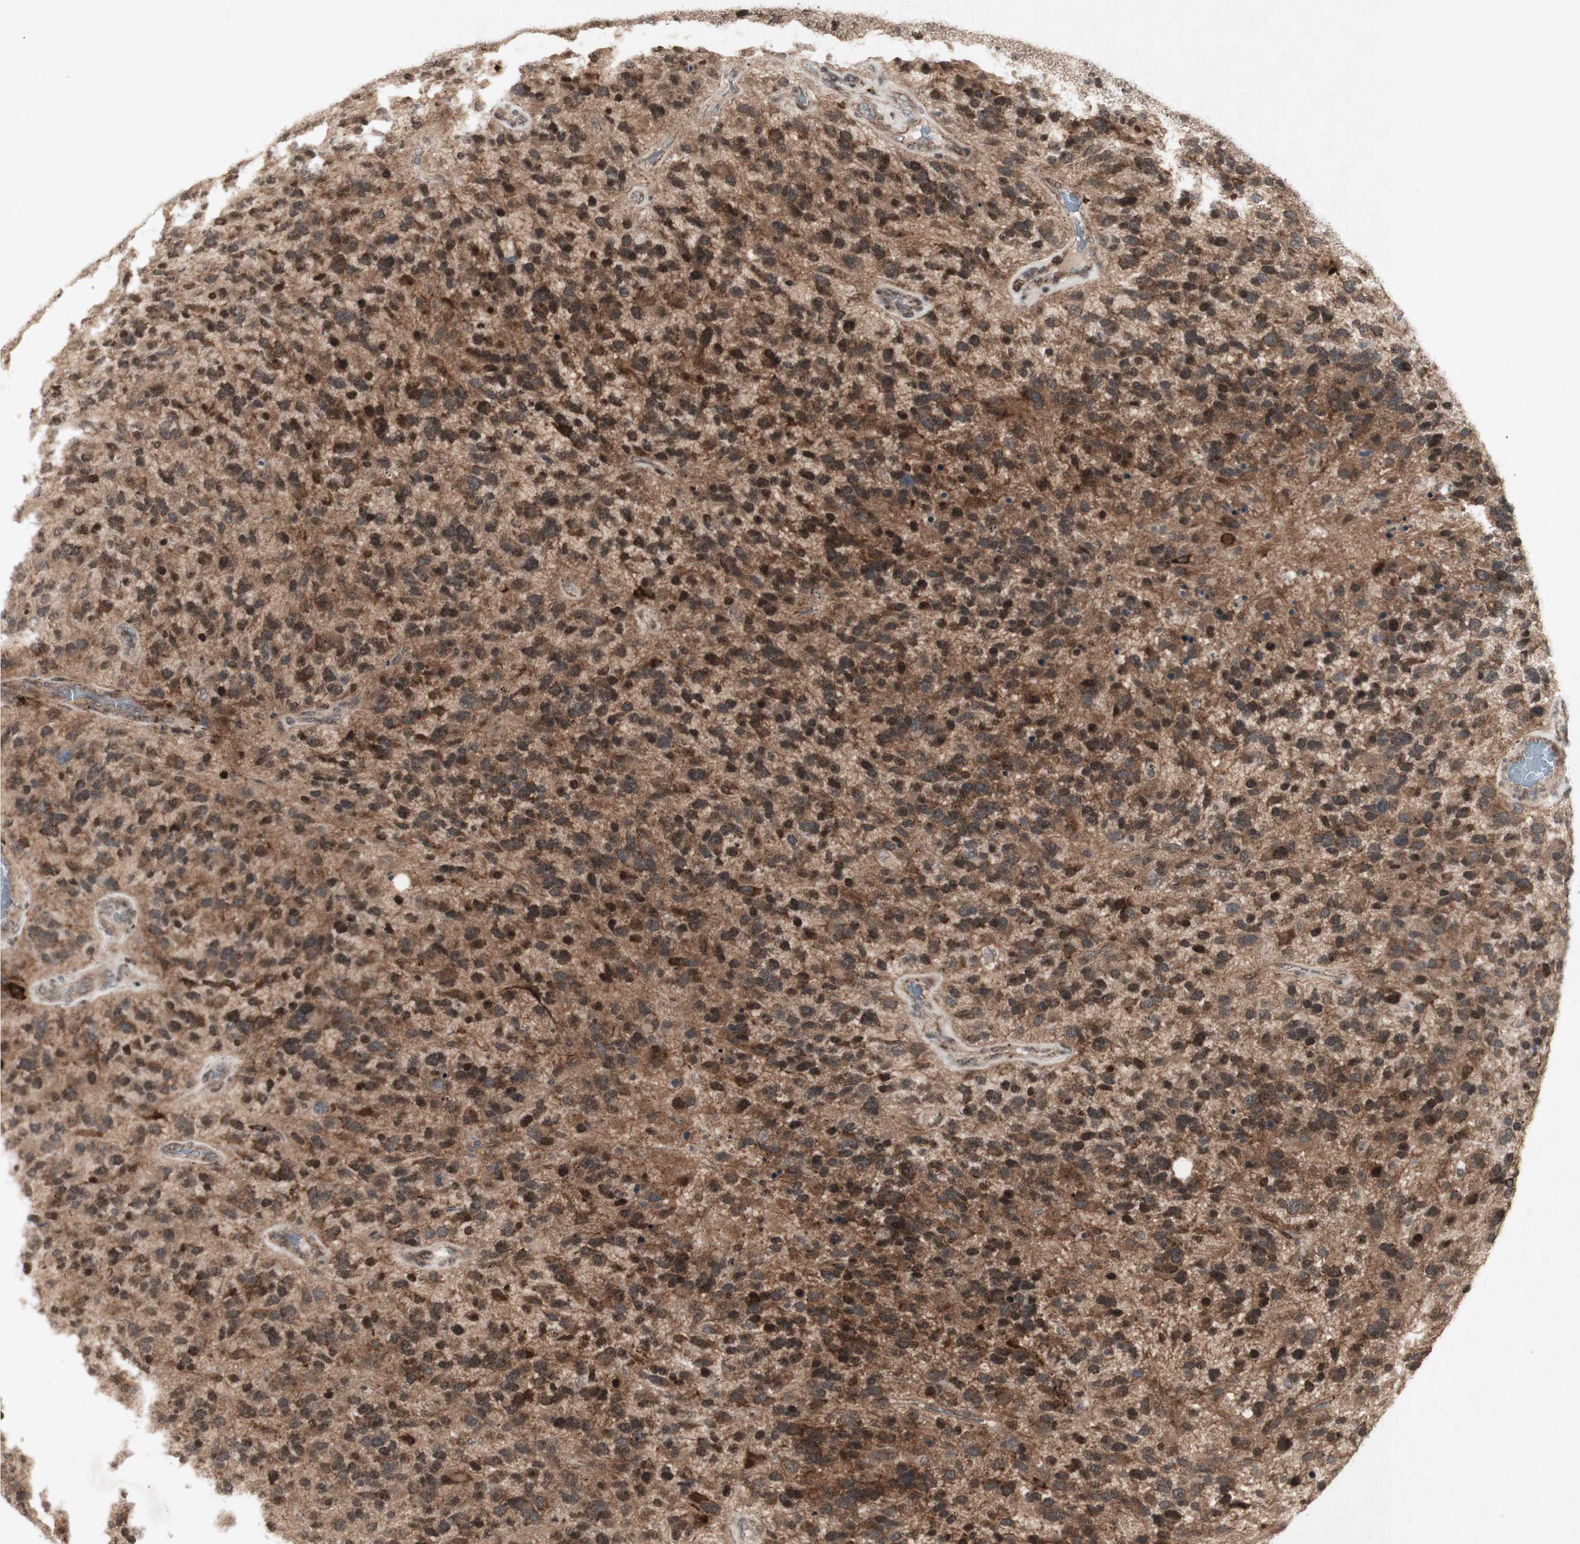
{"staining": {"intensity": "moderate", "quantity": ">75%", "location": "cytoplasmic/membranous"}, "tissue": "glioma", "cell_type": "Tumor cells", "image_type": "cancer", "snomed": [{"axis": "morphology", "description": "Glioma, malignant, High grade"}, {"axis": "topography", "description": "Brain"}], "caption": "Protein staining by IHC shows moderate cytoplasmic/membranous expression in approximately >75% of tumor cells in malignant glioma (high-grade).", "gene": "PLXNA1", "patient": {"sex": "female", "age": 58}}